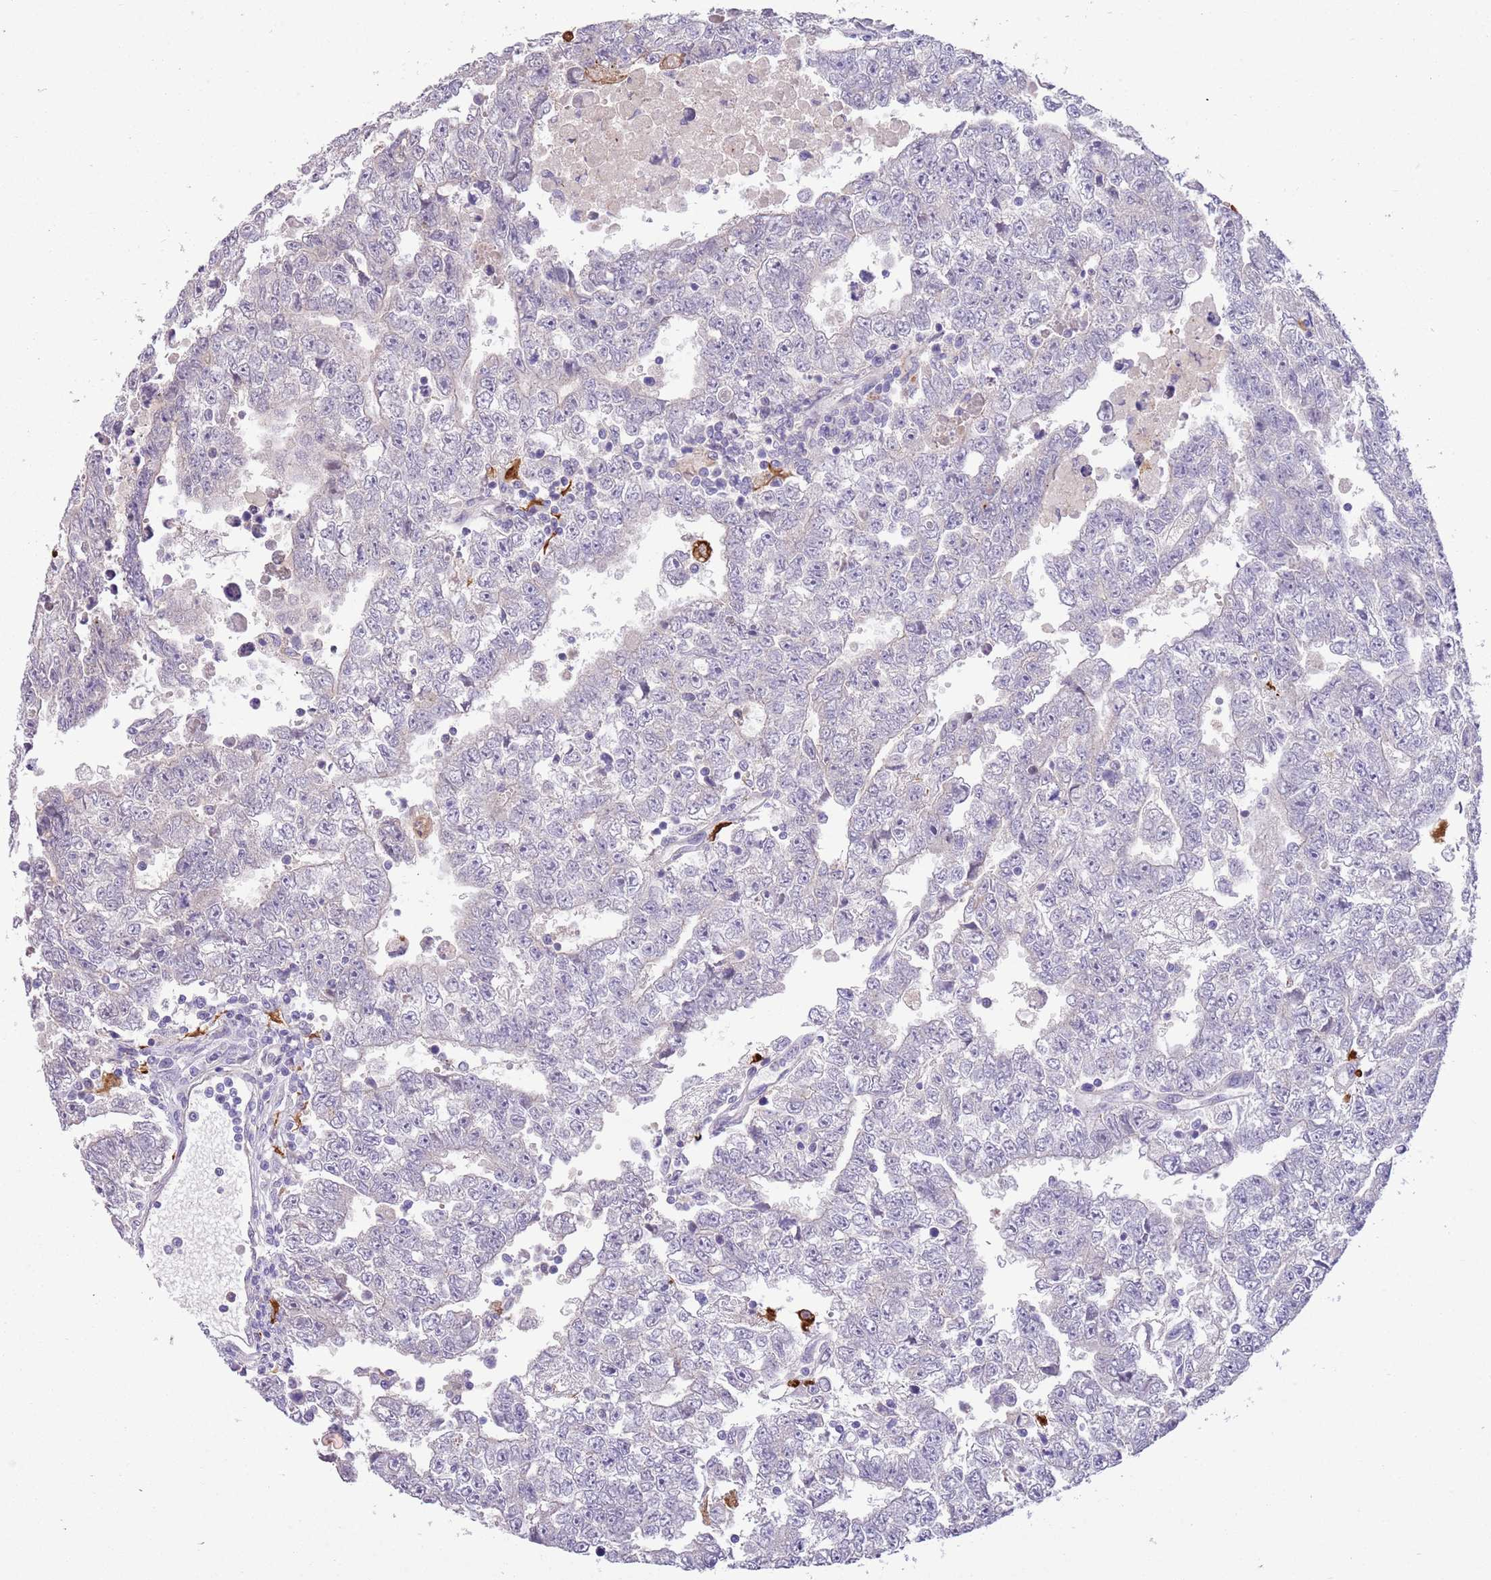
{"staining": {"intensity": "negative", "quantity": "none", "location": "none"}, "tissue": "testis cancer", "cell_type": "Tumor cells", "image_type": "cancer", "snomed": [{"axis": "morphology", "description": "Carcinoma, Embryonal, NOS"}, {"axis": "topography", "description": "Testis"}], "caption": "DAB (3,3'-diaminobenzidine) immunohistochemical staining of human embryonal carcinoma (testis) shows no significant expression in tumor cells. The staining was performed using DAB to visualize the protein expression in brown, while the nuclei were stained in blue with hematoxylin (Magnification: 20x).", "gene": "SFTPA1", "patient": {"sex": "male", "age": 25}}